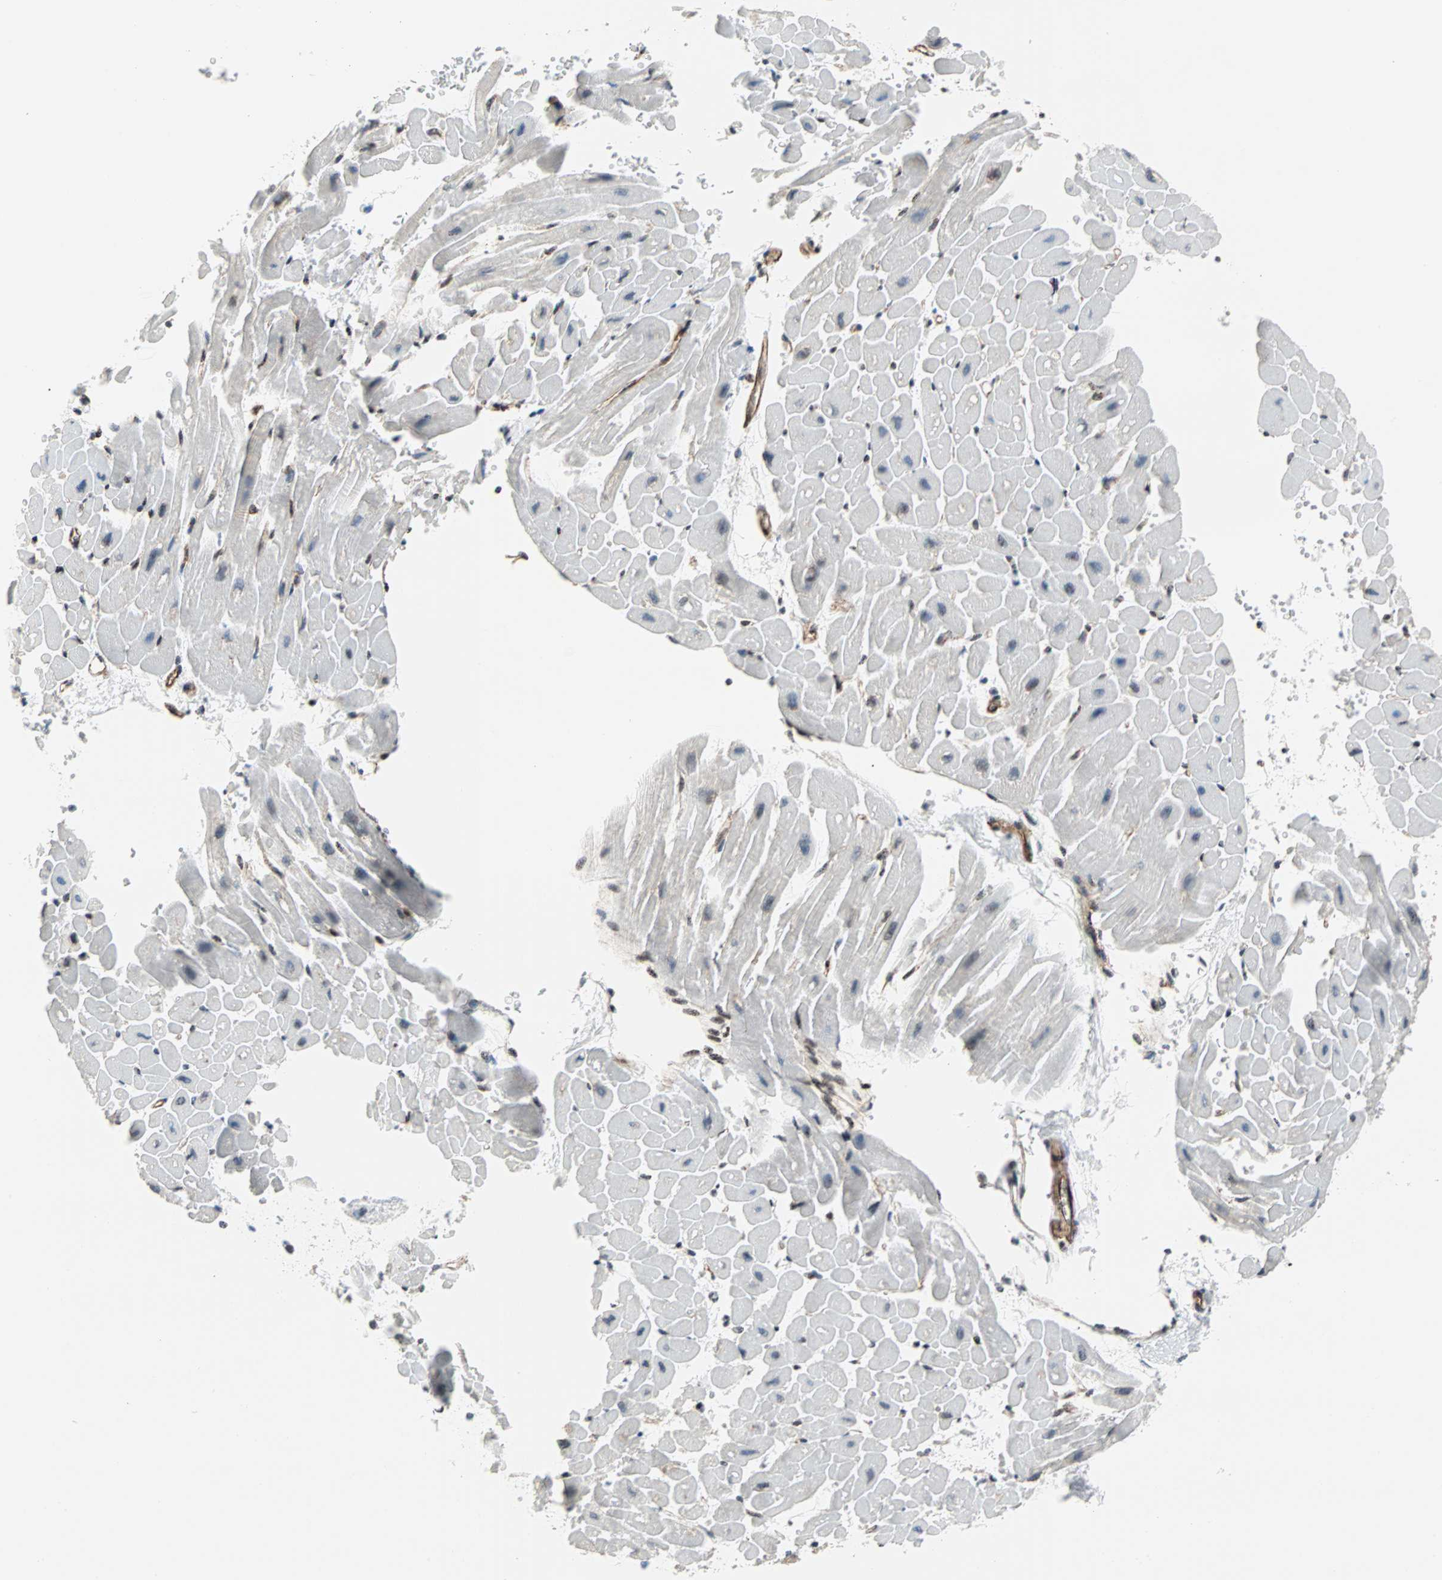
{"staining": {"intensity": "negative", "quantity": "none", "location": "none"}, "tissue": "heart muscle", "cell_type": "Cardiomyocytes", "image_type": "normal", "snomed": [{"axis": "morphology", "description": "Normal tissue, NOS"}, {"axis": "topography", "description": "Heart"}], "caption": "A photomicrograph of heart muscle stained for a protein reveals no brown staining in cardiomyocytes. (DAB (3,3'-diaminobenzidine) immunohistochemistry (IHC) visualized using brightfield microscopy, high magnification).", "gene": "CENPA", "patient": {"sex": "male", "age": 45}}